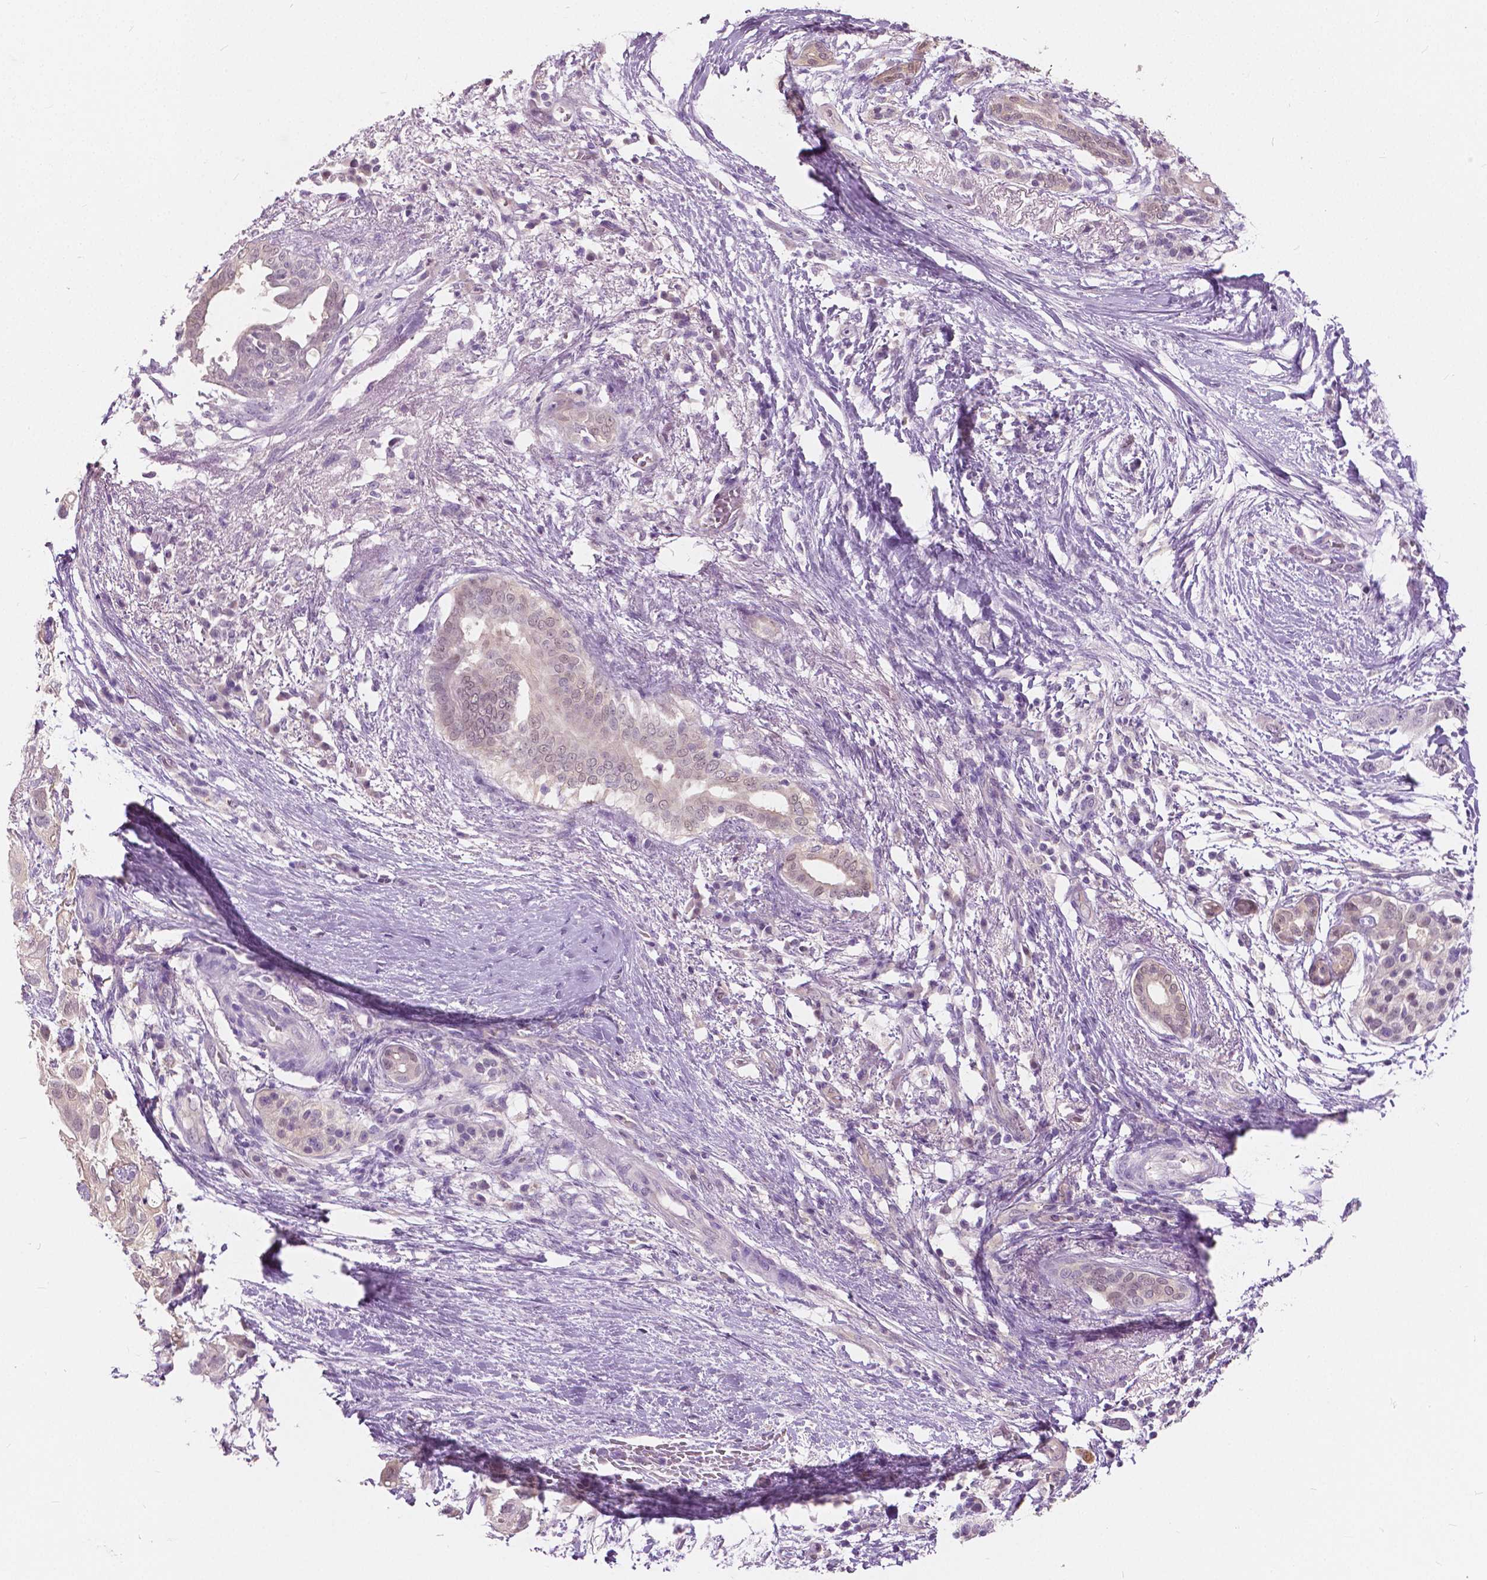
{"staining": {"intensity": "weak", "quantity": "<25%", "location": "nuclear"}, "tissue": "pancreatic cancer", "cell_type": "Tumor cells", "image_type": "cancer", "snomed": [{"axis": "morphology", "description": "Adenocarcinoma, NOS"}, {"axis": "topography", "description": "Pancreas"}], "caption": "Tumor cells are negative for brown protein staining in pancreatic cancer.", "gene": "TKFC", "patient": {"sex": "female", "age": 72}}